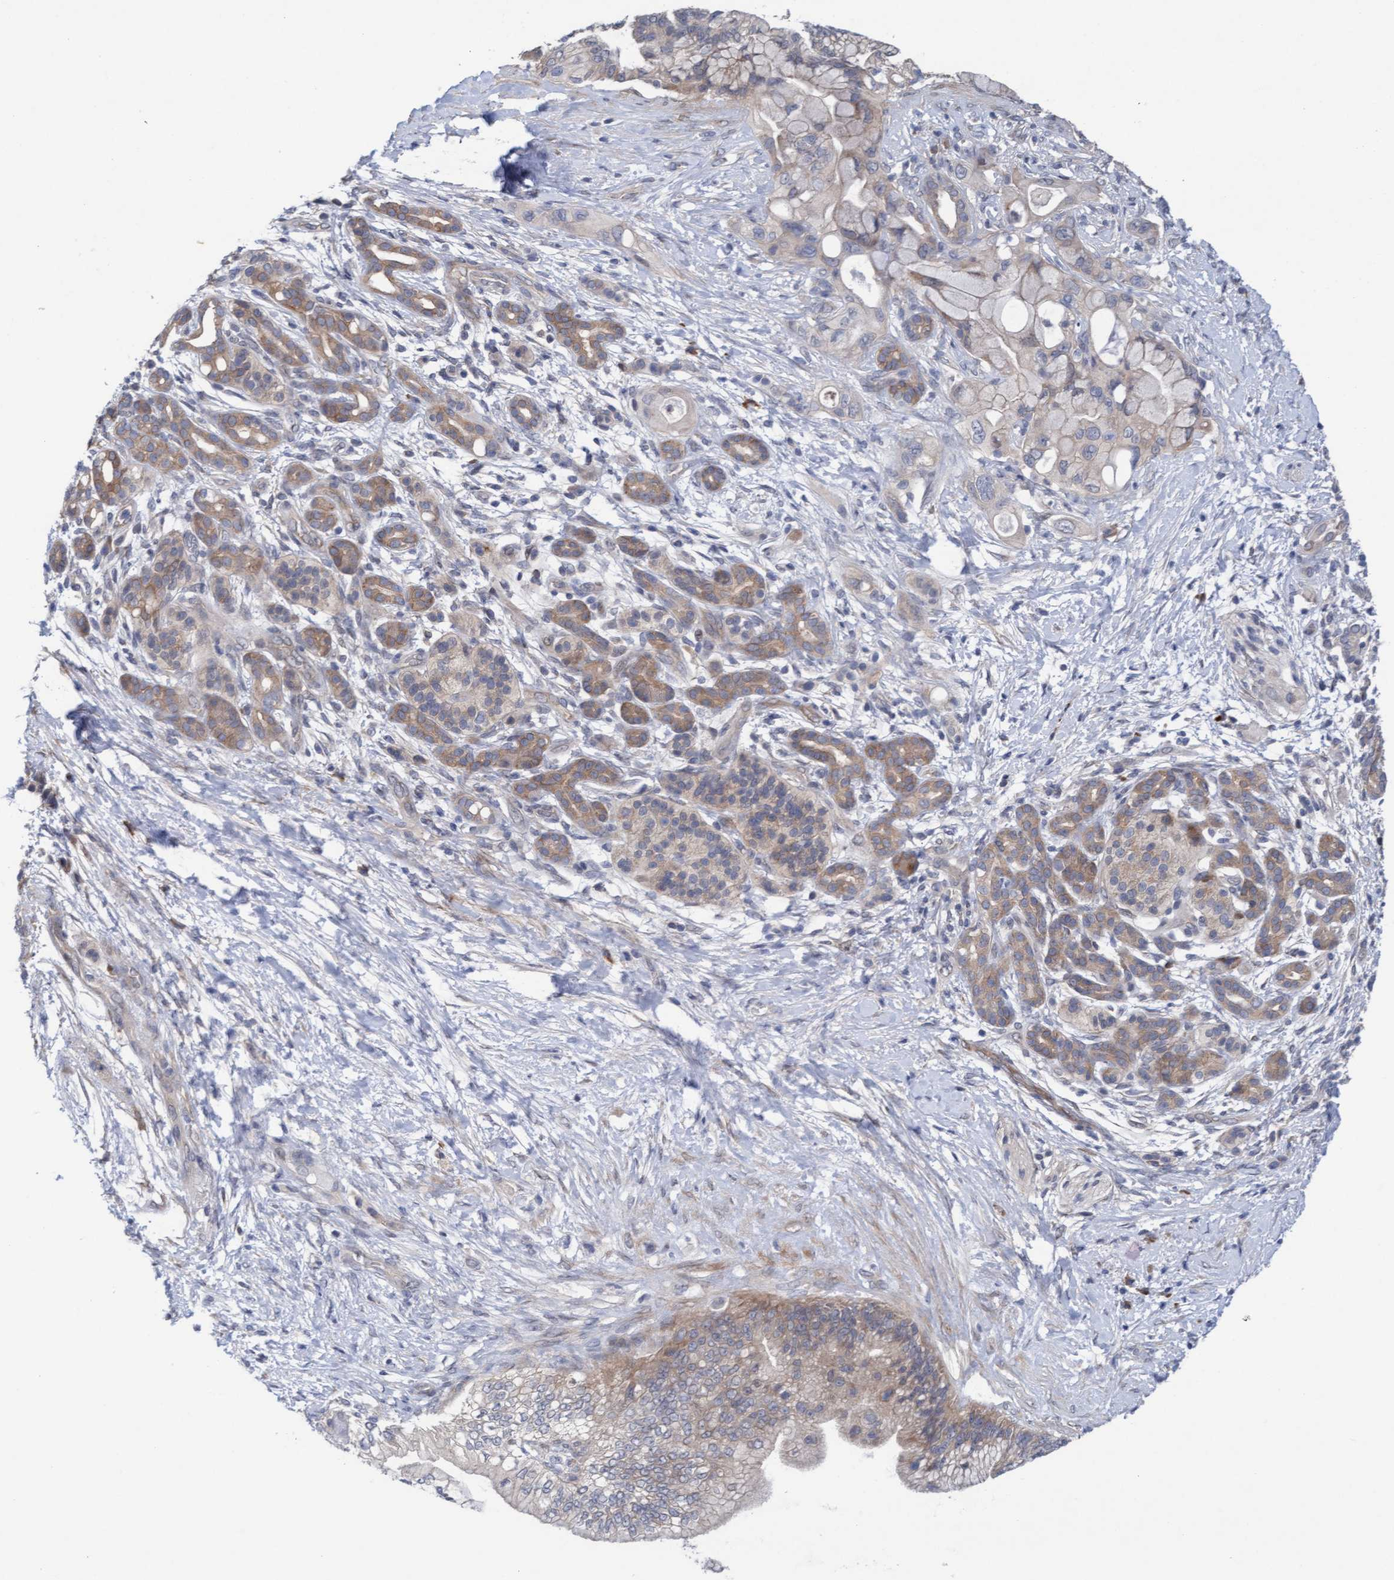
{"staining": {"intensity": "moderate", "quantity": ">75%", "location": "cytoplasmic/membranous"}, "tissue": "pancreatic cancer", "cell_type": "Tumor cells", "image_type": "cancer", "snomed": [{"axis": "morphology", "description": "Adenocarcinoma, NOS"}, {"axis": "topography", "description": "Pancreas"}], "caption": "Tumor cells demonstrate medium levels of moderate cytoplasmic/membranous staining in about >75% of cells in adenocarcinoma (pancreatic). The protein is stained brown, and the nuclei are stained in blue (DAB (3,3'-diaminobenzidine) IHC with brightfield microscopy, high magnification).", "gene": "PLCD1", "patient": {"sex": "male", "age": 59}}